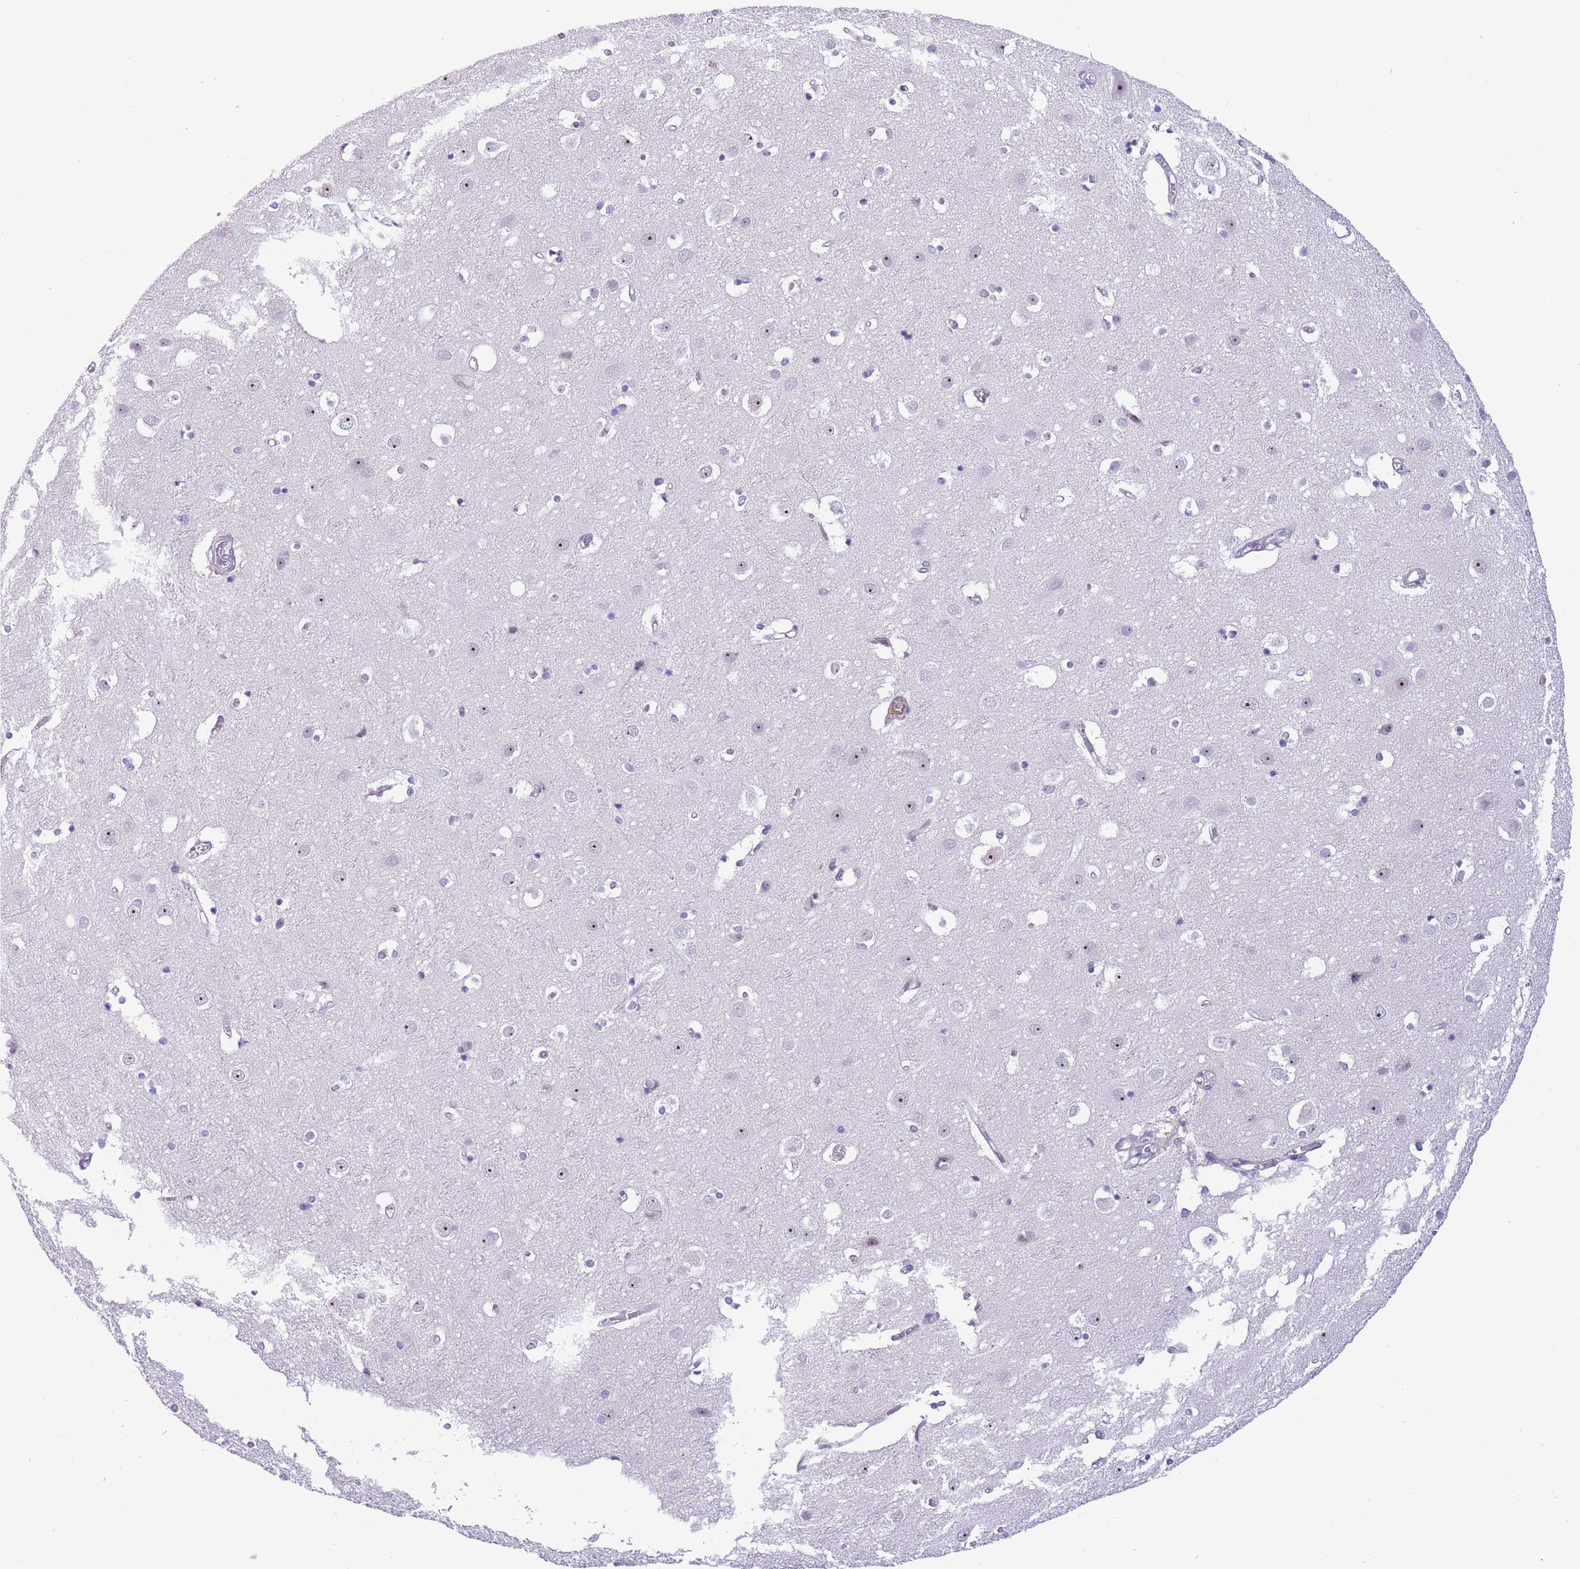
{"staining": {"intensity": "negative", "quantity": "none", "location": "none"}, "tissue": "cerebral cortex", "cell_type": "Endothelial cells", "image_type": "normal", "snomed": [{"axis": "morphology", "description": "Normal tissue, NOS"}, {"axis": "topography", "description": "Cerebral cortex"}], "caption": "Histopathology image shows no significant protein expression in endothelial cells of normal cerebral cortex. (DAB IHC with hematoxylin counter stain).", "gene": "BOP1", "patient": {"sex": "male", "age": 54}}